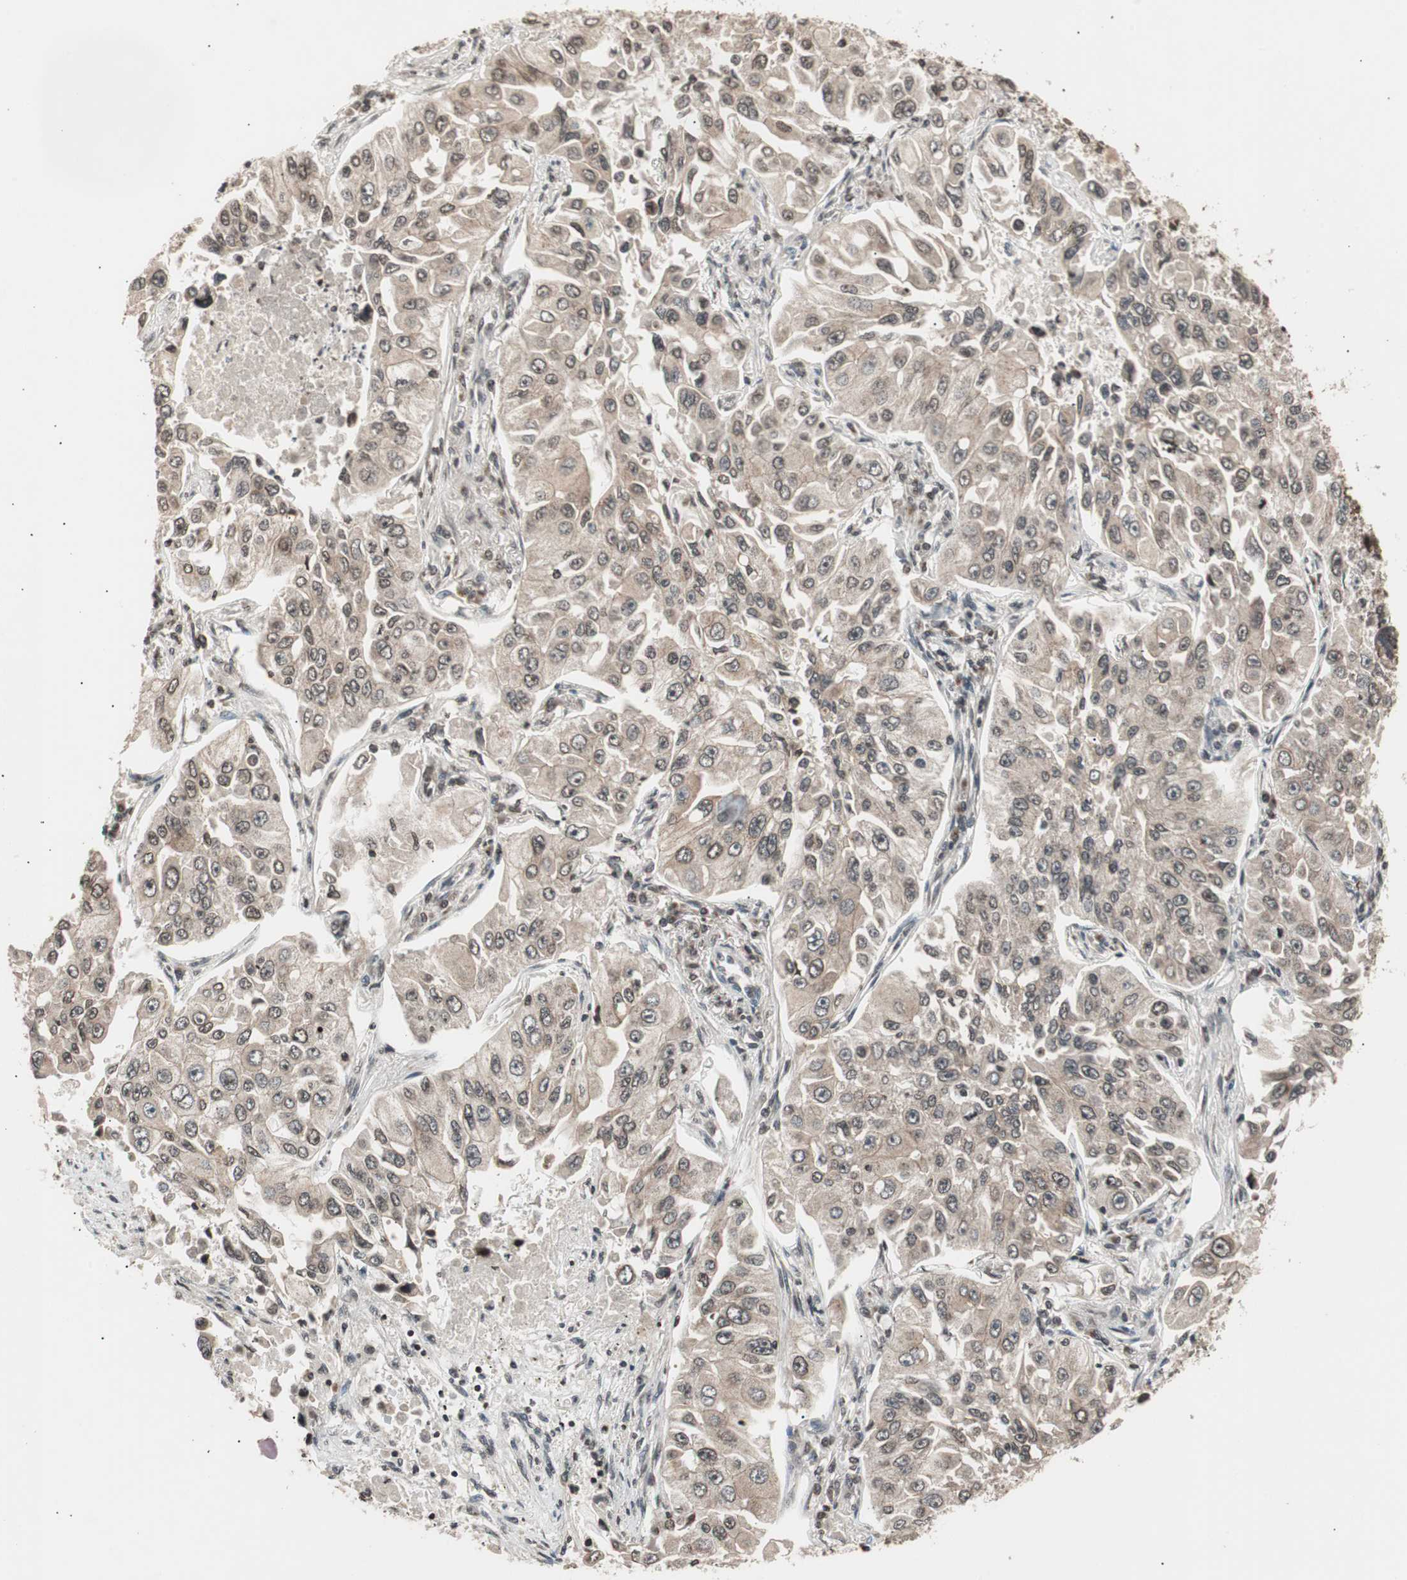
{"staining": {"intensity": "moderate", "quantity": ">75%", "location": "cytoplasmic/membranous"}, "tissue": "lung cancer", "cell_type": "Tumor cells", "image_type": "cancer", "snomed": [{"axis": "morphology", "description": "Adenocarcinoma, NOS"}, {"axis": "topography", "description": "Lung"}], "caption": "Approximately >75% of tumor cells in lung adenocarcinoma exhibit moderate cytoplasmic/membranous protein positivity as visualized by brown immunohistochemical staining.", "gene": "ZFC3H1", "patient": {"sex": "male", "age": 84}}